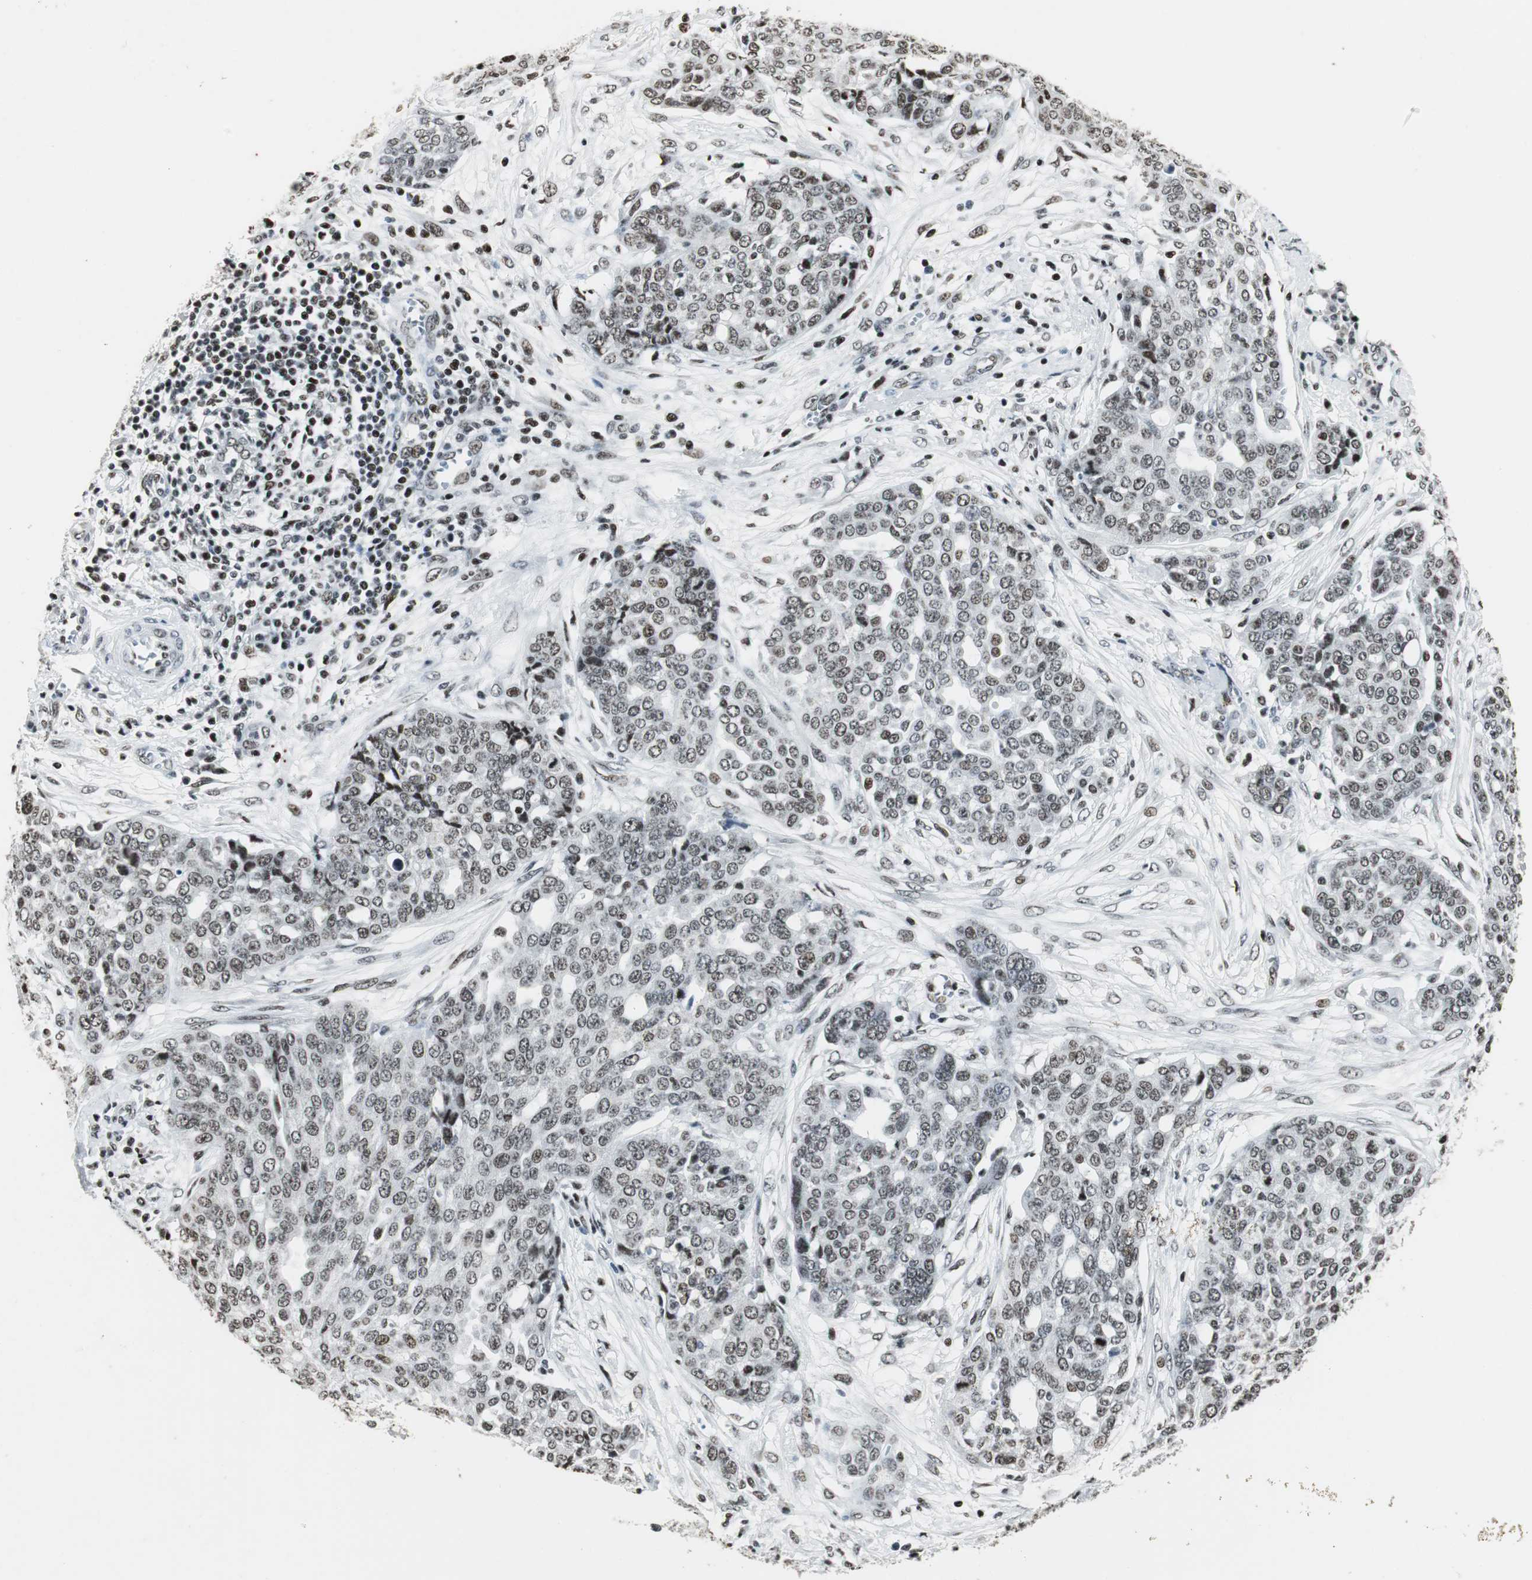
{"staining": {"intensity": "weak", "quantity": "25%-75%", "location": "nuclear"}, "tissue": "ovarian cancer", "cell_type": "Tumor cells", "image_type": "cancer", "snomed": [{"axis": "morphology", "description": "Cystadenocarcinoma, serous, NOS"}, {"axis": "topography", "description": "Soft tissue"}, {"axis": "topography", "description": "Ovary"}], "caption": "There is low levels of weak nuclear positivity in tumor cells of ovarian serous cystadenocarcinoma, as demonstrated by immunohistochemical staining (brown color).", "gene": "RBBP4", "patient": {"sex": "female", "age": 57}}